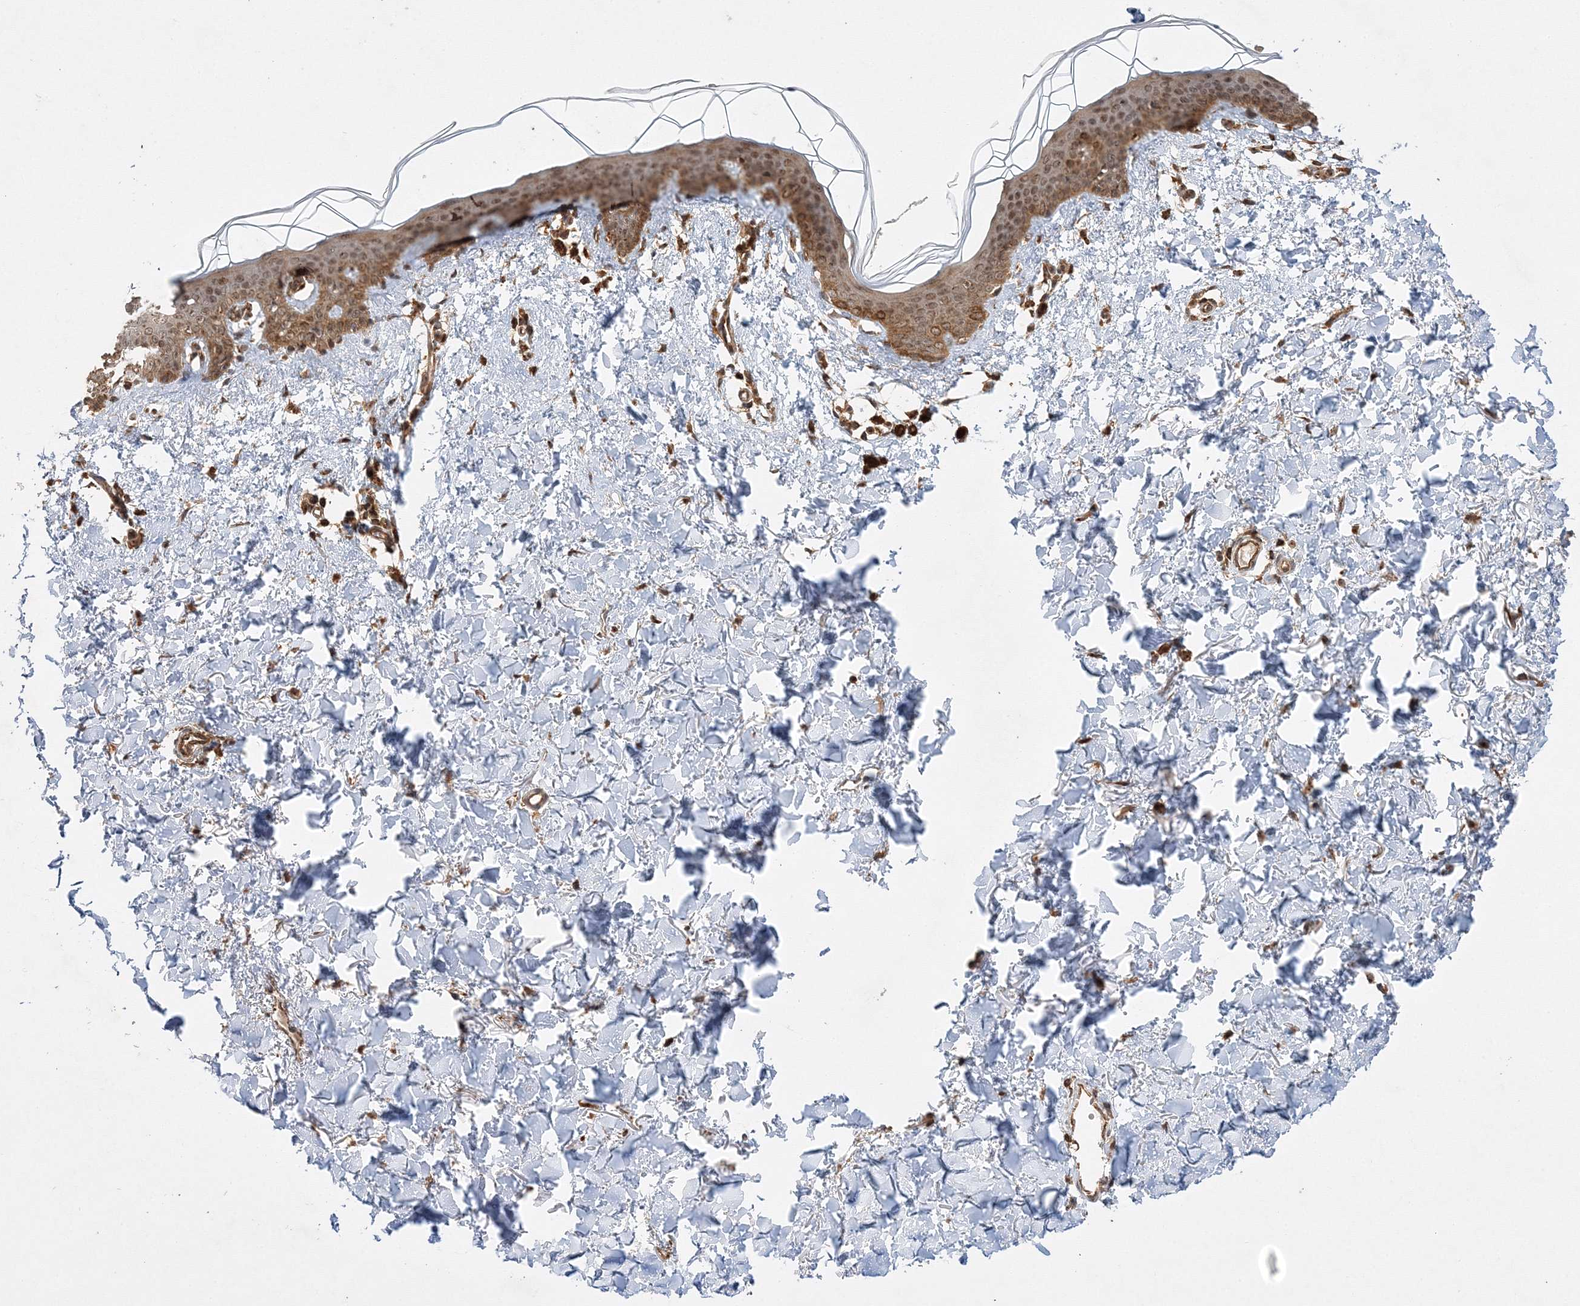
{"staining": {"intensity": "moderate", "quantity": ">75%", "location": "cytoplasmic/membranous"}, "tissue": "skin", "cell_type": "Fibroblasts", "image_type": "normal", "snomed": [{"axis": "morphology", "description": "Normal tissue, NOS"}, {"axis": "topography", "description": "Skin"}], "caption": "Immunohistochemistry photomicrograph of unremarkable skin stained for a protein (brown), which shows medium levels of moderate cytoplasmic/membranous staining in approximately >75% of fibroblasts.", "gene": "WDR37", "patient": {"sex": "female", "age": 46}}